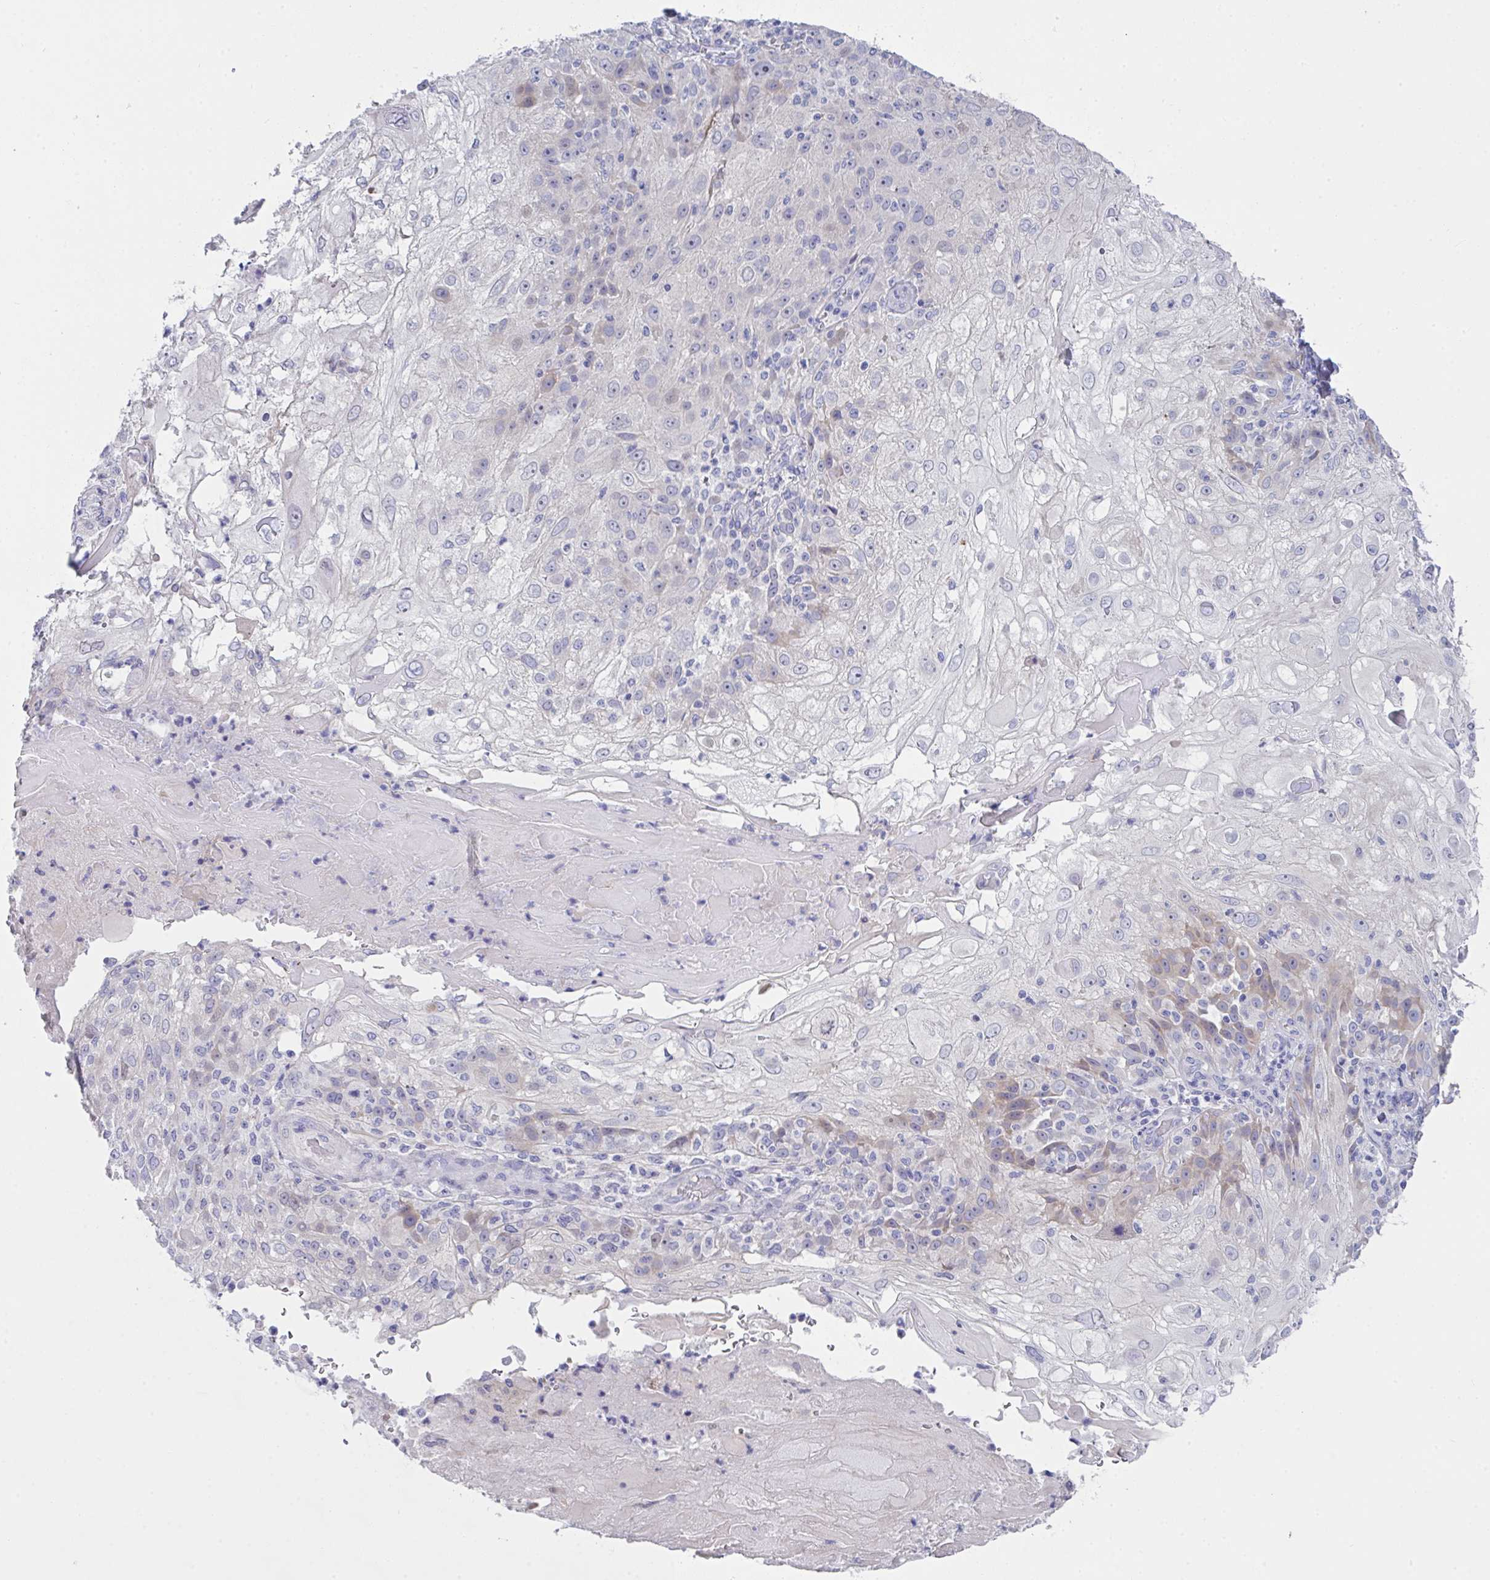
{"staining": {"intensity": "weak", "quantity": "<25%", "location": "cytoplasmic/membranous"}, "tissue": "skin cancer", "cell_type": "Tumor cells", "image_type": "cancer", "snomed": [{"axis": "morphology", "description": "Normal tissue, NOS"}, {"axis": "morphology", "description": "Squamous cell carcinoma, NOS"}, {"axis": "topography", "description": "Skin"}], "caption": "A histopathology image of human skin squamous cell carcinoma is negative for staining in tumor cells.", "gene": "FBXO47", "patient": {"sex": "female", "age": 83}}